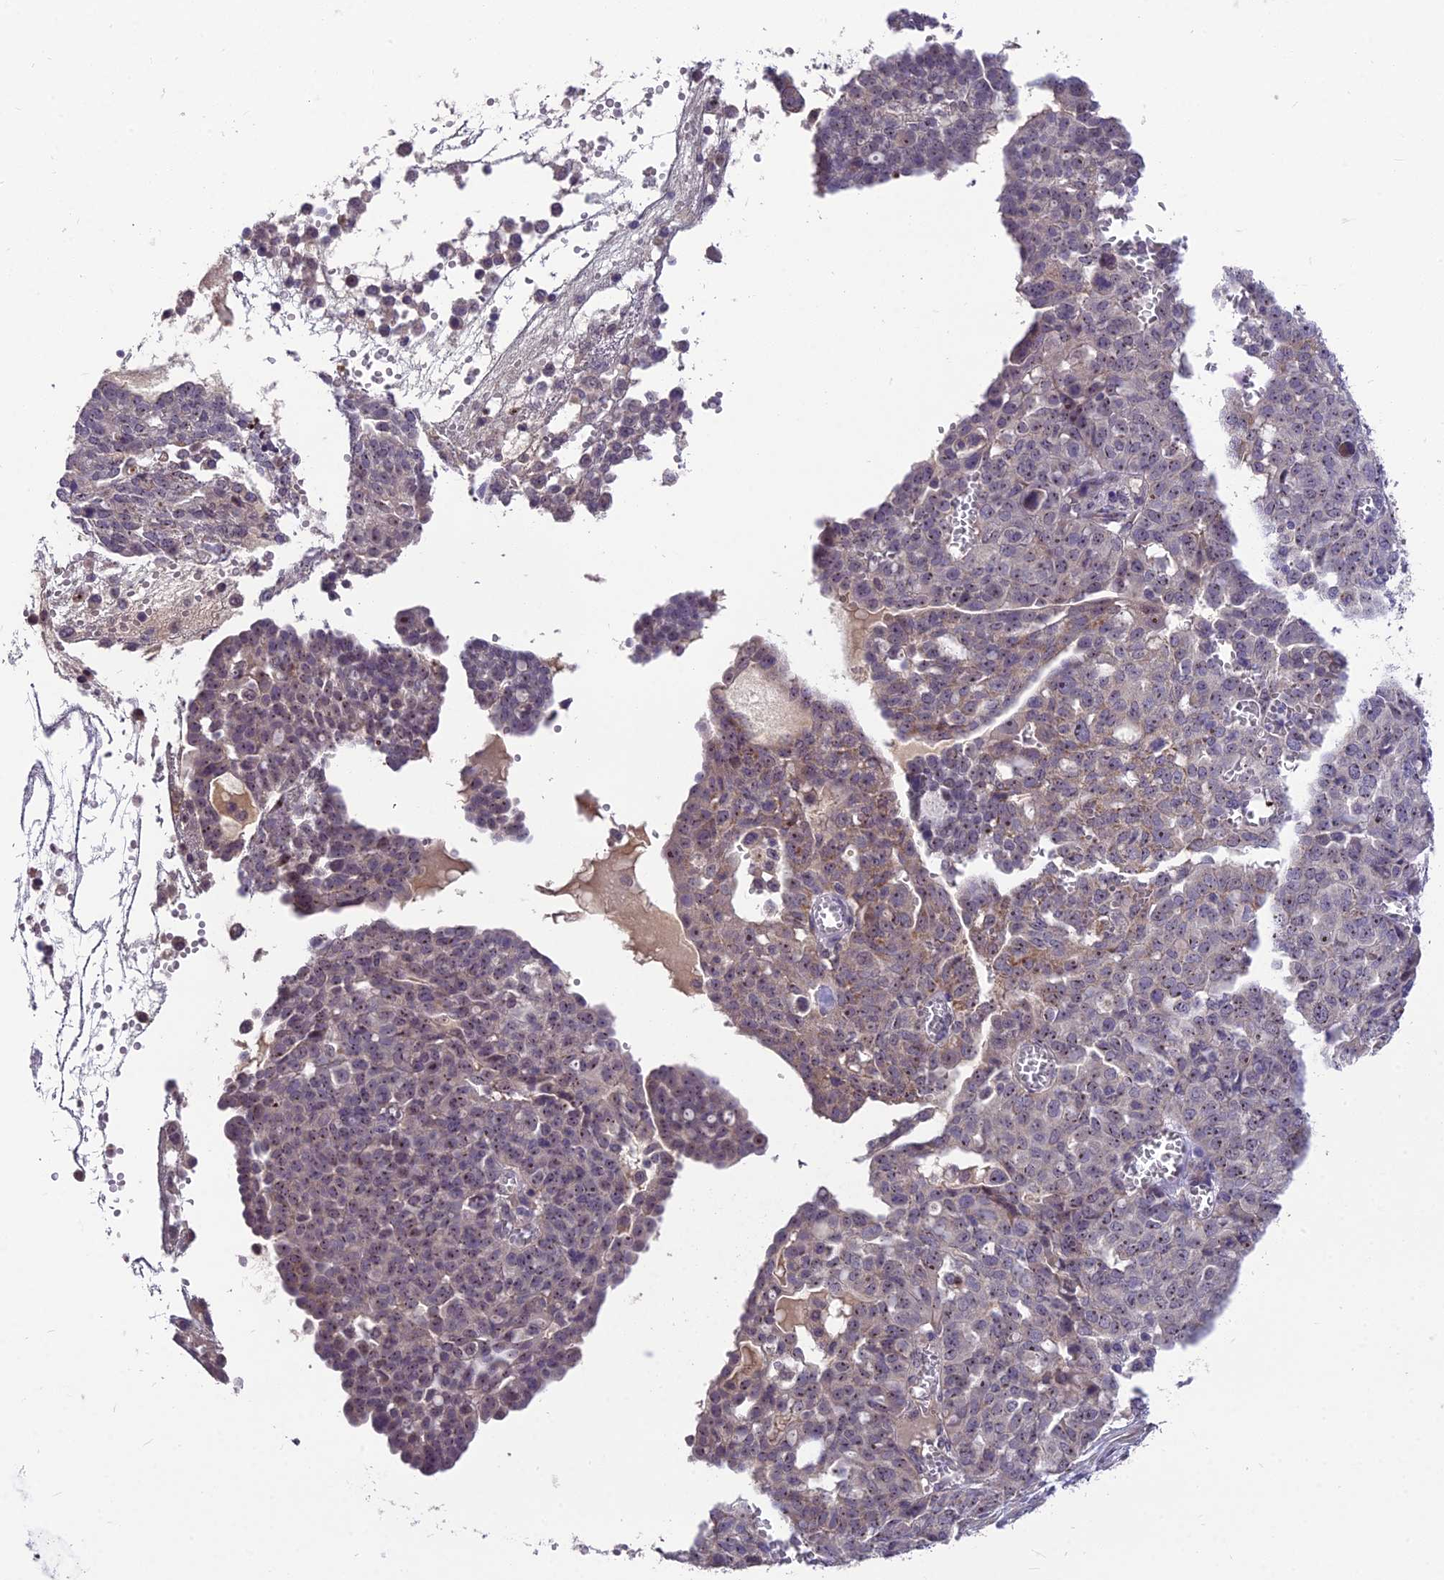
{"staining": {"intensity": "moderate", "quantity": ">75%", "location": "nuclear"}, "tissue": "ovarian cancer", "cell_type": "Tumor cells", "image_type": "cancer", "snomed": [{"axis": "morphology", "description": "Cystadenocarcinoma, serous, NOS"}, {"axis": "topography", "description": "Soft tissue"}, {"axis": "topography", "description": "Ovary"}], "caption": "Immunohistochemistry (IHC) photomicrograph of human serous cystadenocarcinoma (ovarian) stained for a protein (brown), which shows medium levels of moderate nuclear expression in approximately >75% of tumor cells.", "gene": "ZNF333", "patient": {"sex": "female", "age": 57}}